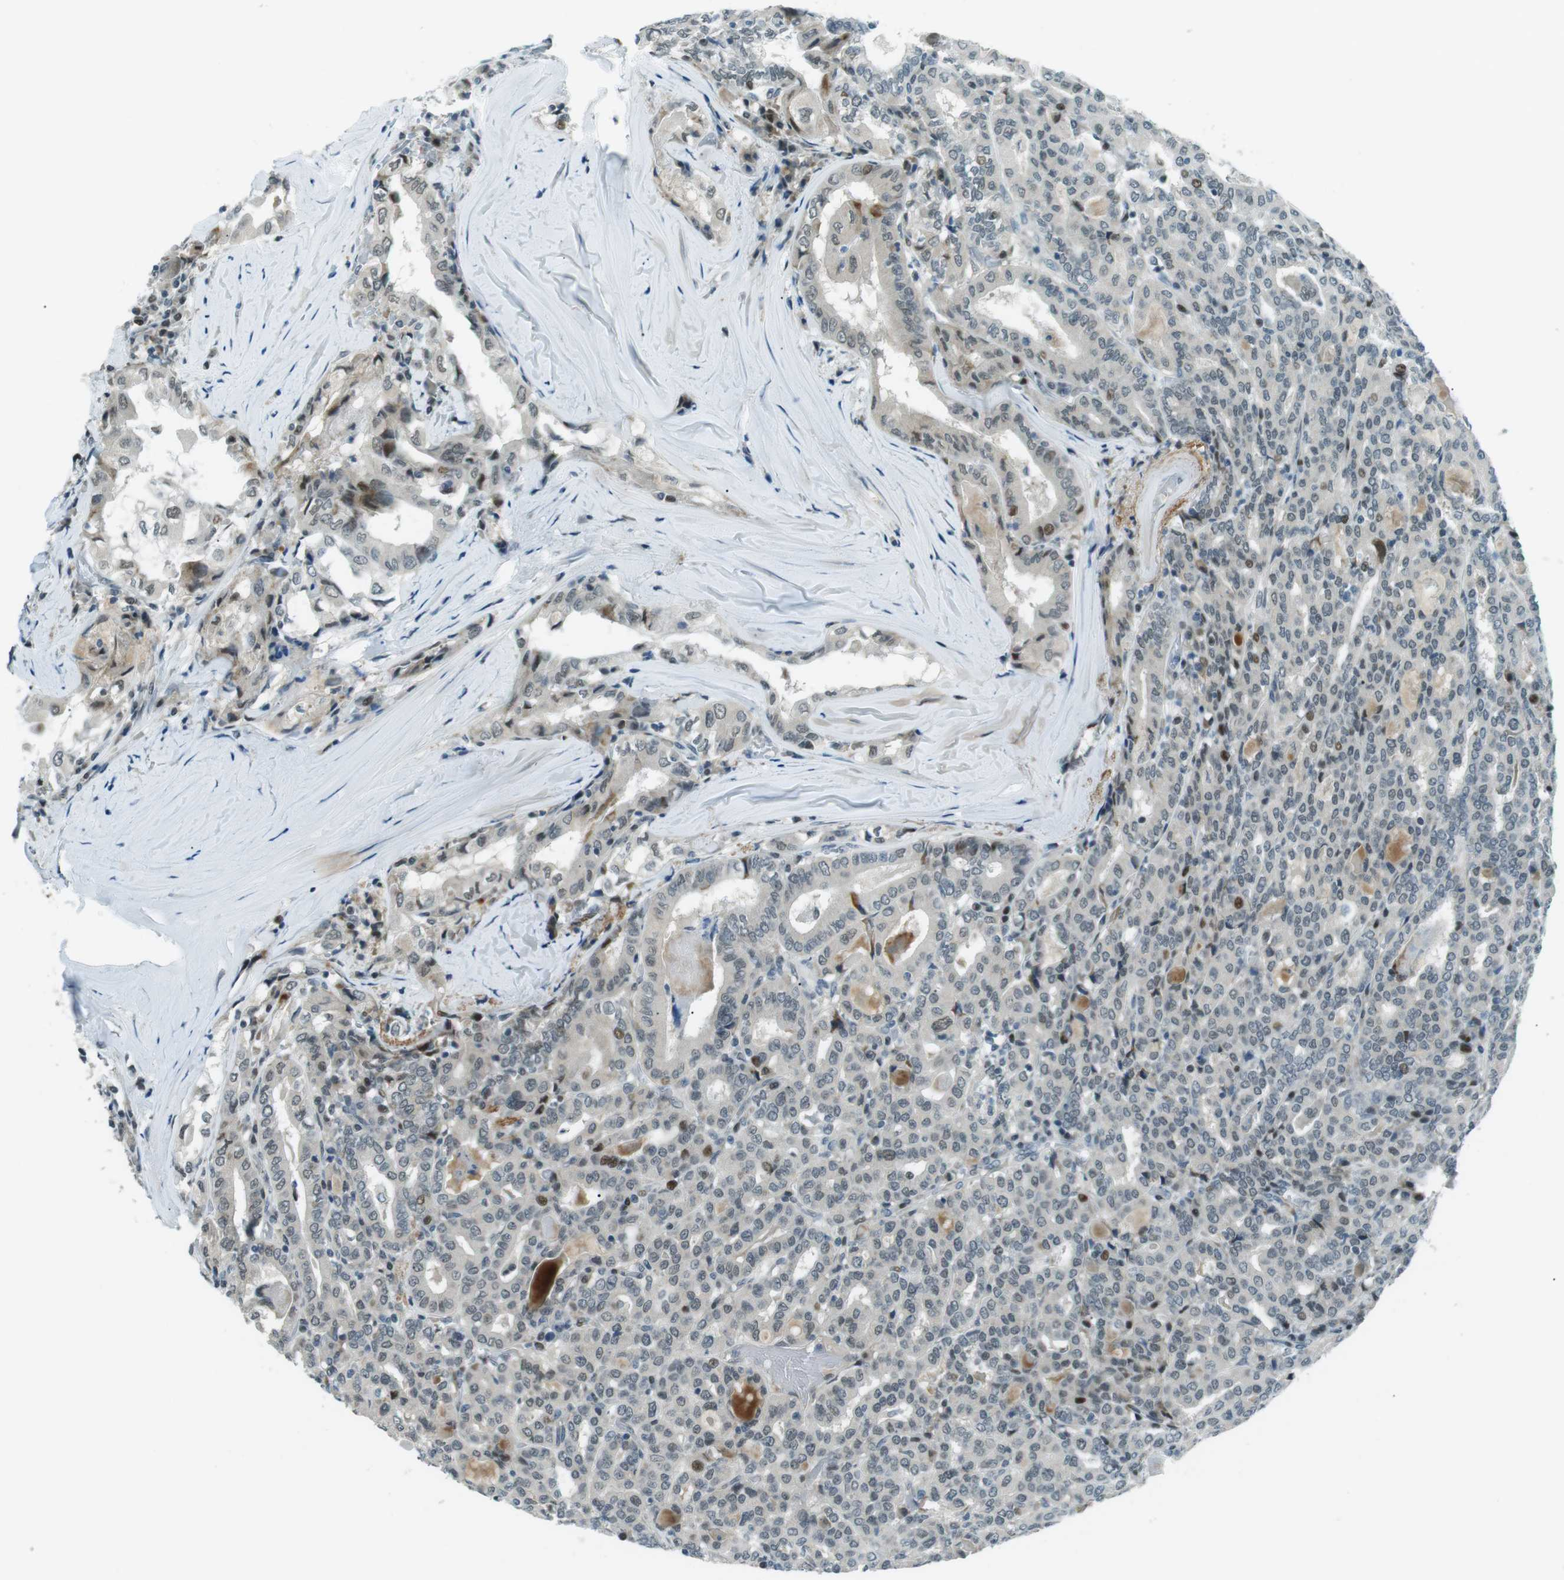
{"staining": {"intensity": "moderate", "quantity": "<25%", "location": "nuclear"}, "tissue": "thyroid cancer", "cell_type": "Tumor cells", "image_type": "cancer", "snomed": [{"axis": "morphology", "description": "Papillary adenocarcinoma, NOS"}, {"axis": "topography", "description": "Thyroid gland"}], "caption": "A micrograph showing moderate nuclear positivity in about <25% of tumor cells in thyroid papillary adenocarcinoma, as visualized by brown immunohistochemical staining.", "gene": "PJA1", "patient": {"sex": "female", "age": 42}}